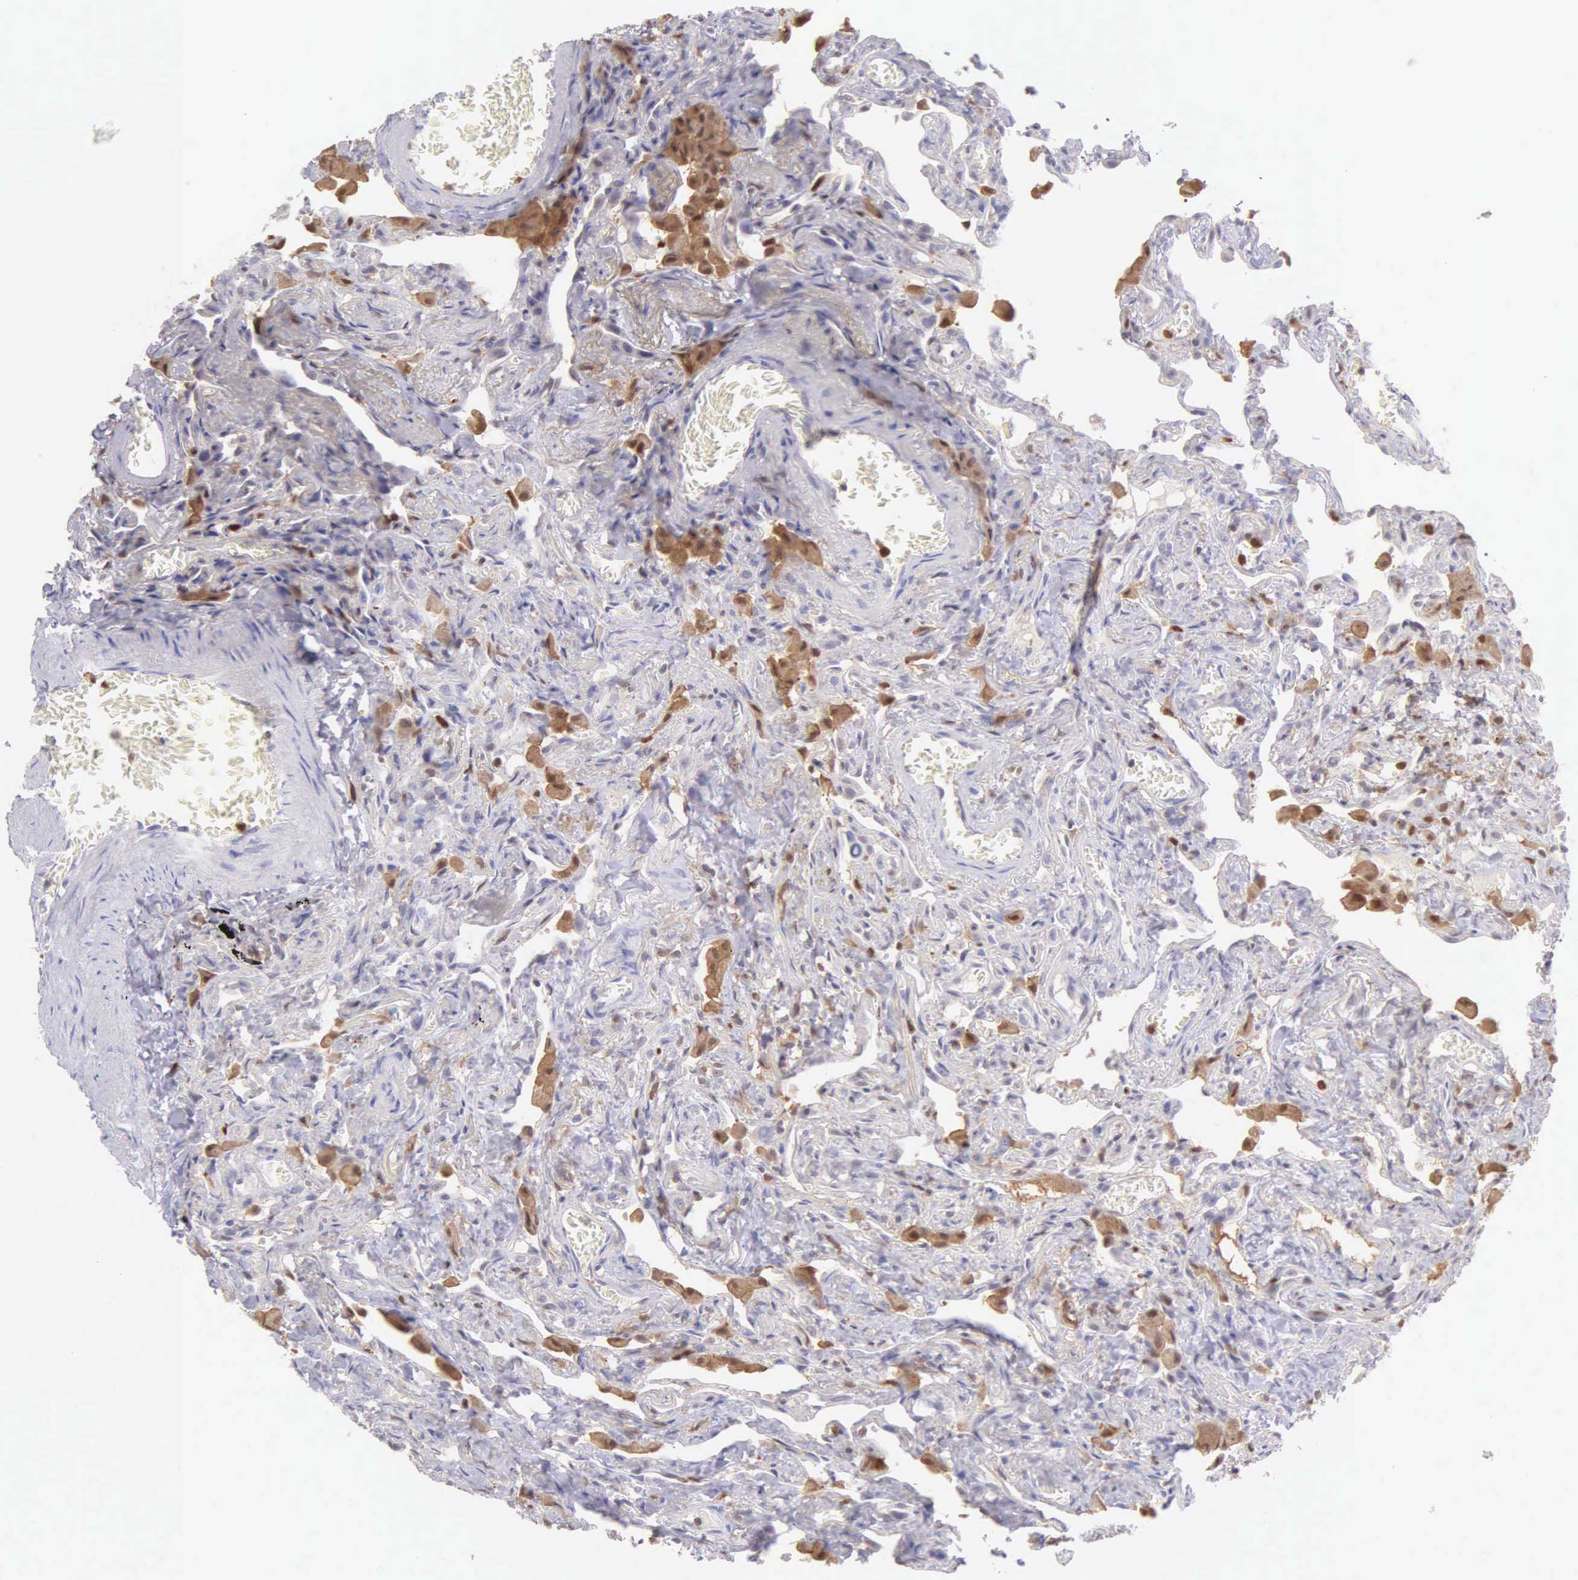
{"staining": {"intensity": "negative", "quantity": "none", "location": "none"}, "tissue": "lung", "cell_type": "Alveolar cells", "image_type": "normal", "snomed": [{"axis": "morphology", "description": "Normal tissue, NOS"}, {"axis": "topography", "description": "Lung"}], "caption": "This is an immunohistochemistry photomicrograph of benign lung. There is no staining in alveolar cells.", "gene": "BID", "patient": {"sex": "male", "age": 73}}